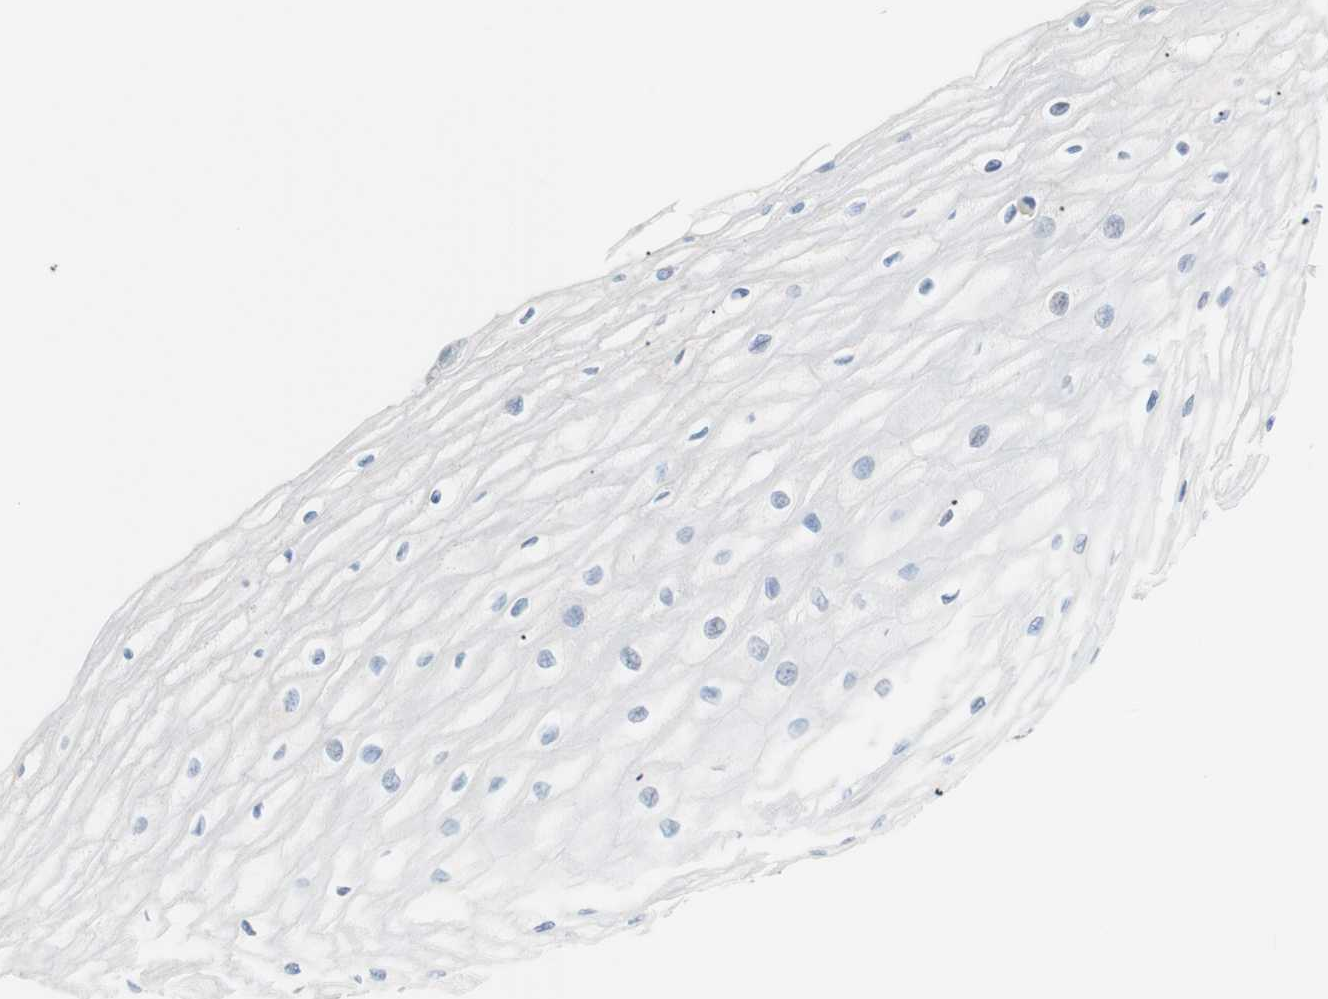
{"staining": {"intensity": "negative", "quantity": "none", "location": "none"}, "tissue": "esophagus", "cell_type": "Squamous epithelial cells", "image_type": "normal", "snomed": [{"axis": "morphology", "description": "Normal tissue, NOS"}, {"axis": "morphology", "description": "Squamous cell carcinoma, NOS"}, {"axis": "topography", "description": "Esophagus"}], "caption": "Immunohistochemistry (IHC) micrograph of normal esophagus: human esophagus stained with DAB exhibits no significant protein staining in squamous epithelial cells.", "gene": "VIL1", "patient": {"sex": "male", "age": 65}}